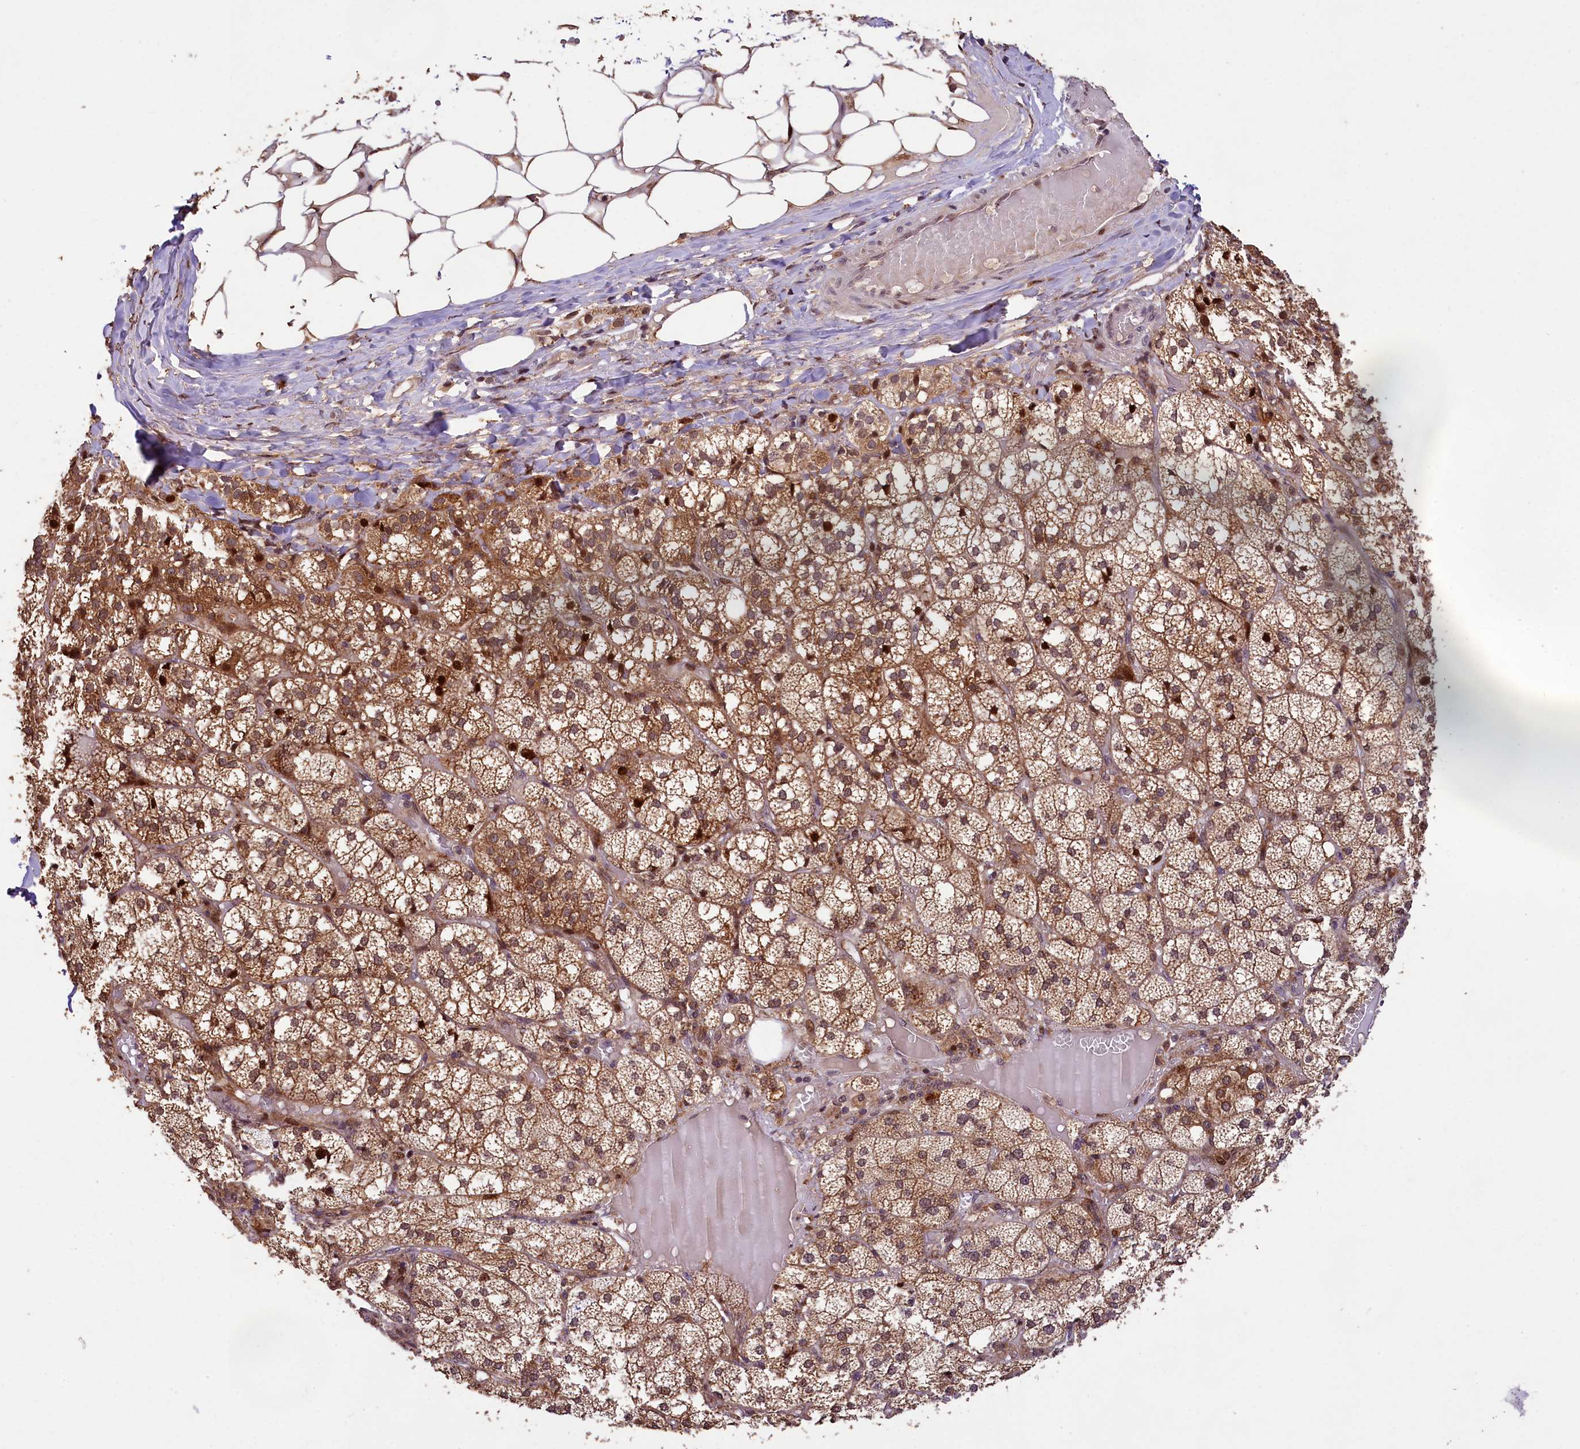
{"staining": {"intensity": "strong", "quantity": ">75%", "location": "cytoplasmic/membranous,nuclear"}, "tissue": "adrenal gland", "cell_type": "Glandular cells", "image_type": "normal", "snomed": [{"axis": "morphology", "description": "Normal tissue, NOS"}, {"axis": "topography", "description": "Adrenal gland"}], "caption": "Protein expression analysis of unremarkable adrenal gland reveals strong cytoplasmic/membranous,nuclear expression in about >75% of glandular cells.", "gene": "PHAF1", "patient": {"sex": "female", "age": 61}}